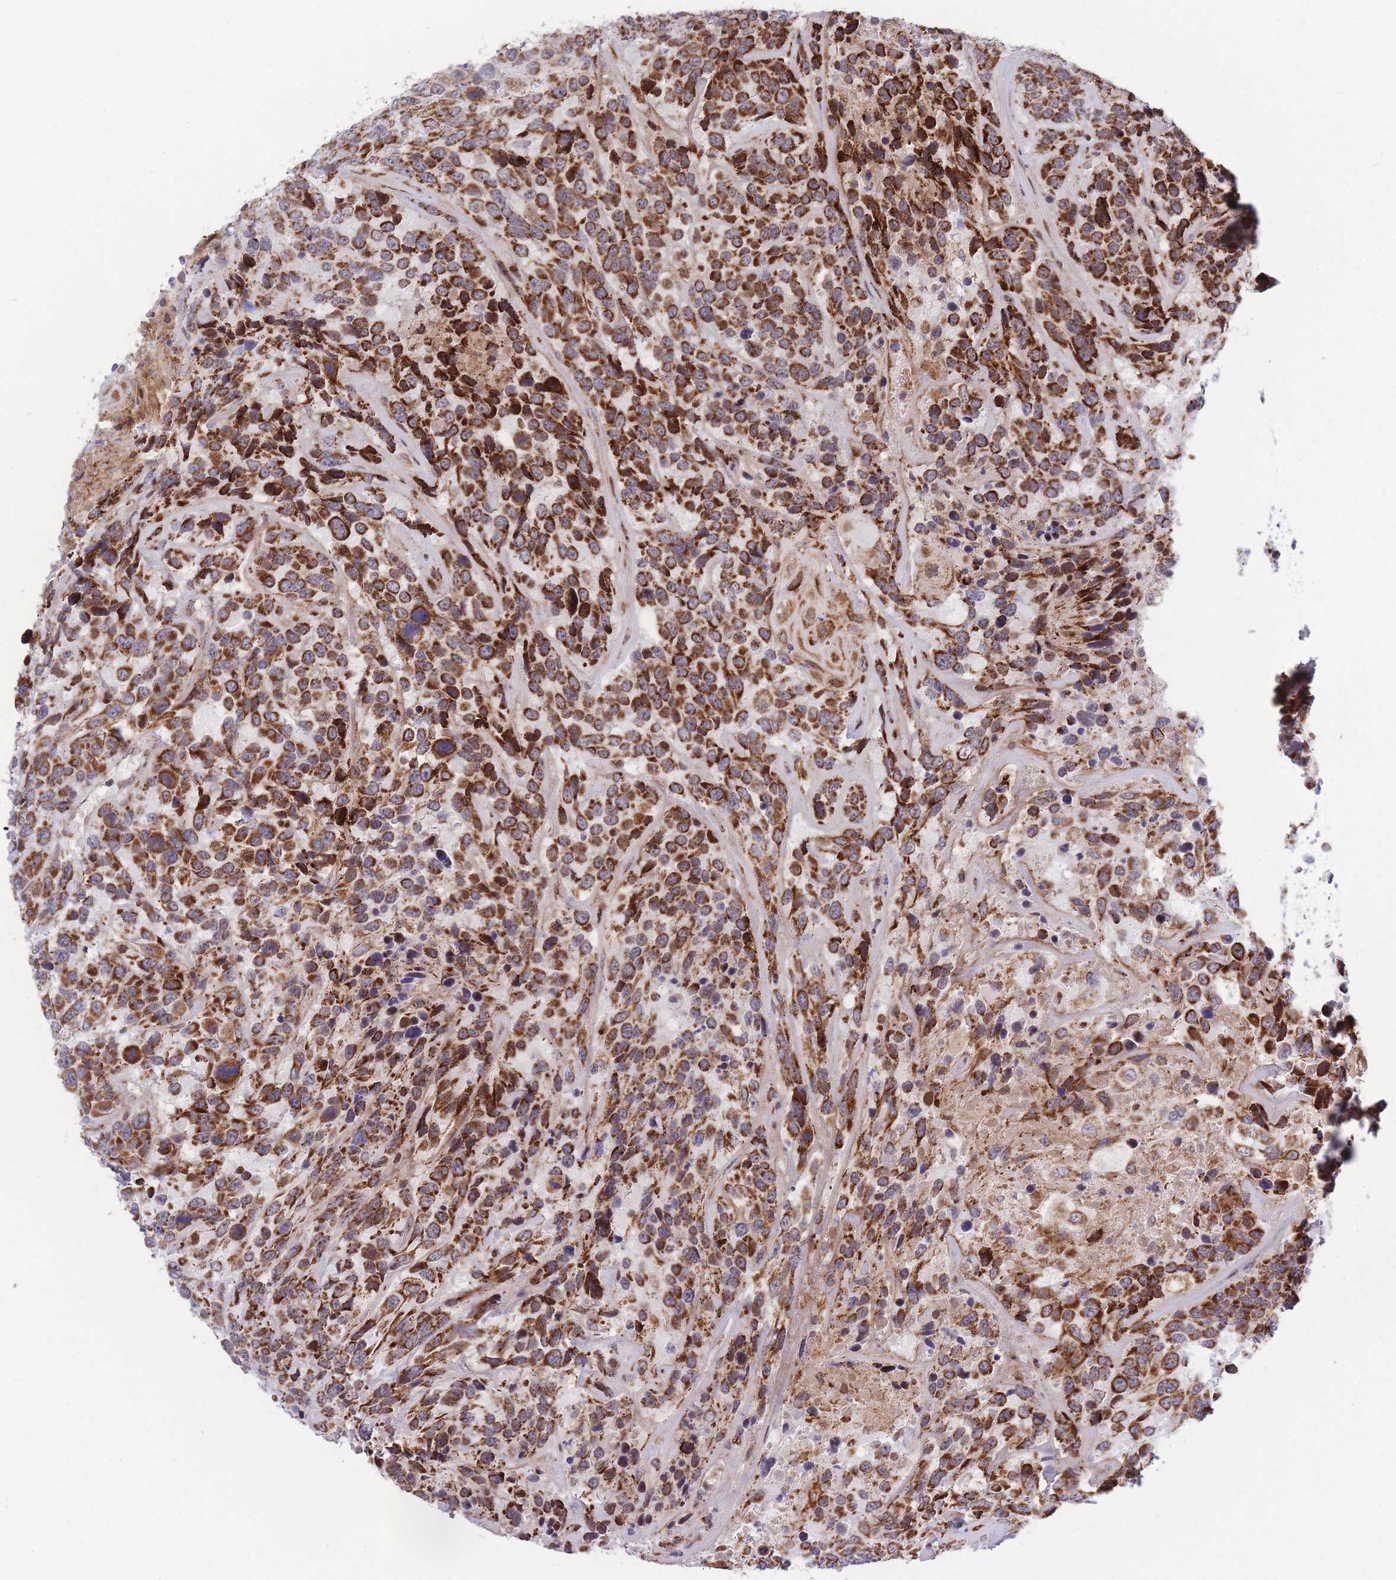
{"staining": {"intensity": "strong", "quantity": ">75%", "location": "cytoplasmic/membranous"}, "tissue": "urothelial cancer", "cell_type": "Tumor cells", "image_type": "cancer", "snomed": [{"axis": "morphology", "description": "Urothelial carcinoma, High grade"}, {"axis": "topography", "description": "Urinary bladder"}], "caption": "Immunohistochemistry image of neoplastic tissue: human urothelial cancer stained using immunohistochemistry displays high levels of strong protein expression localized specifically in the cytoplasmic/membranous of tumor cells, appearing as a cytoplasmic/membranous brown color.", "gene": "MOB4", "patient": {"sex": "female", "age": 70}}